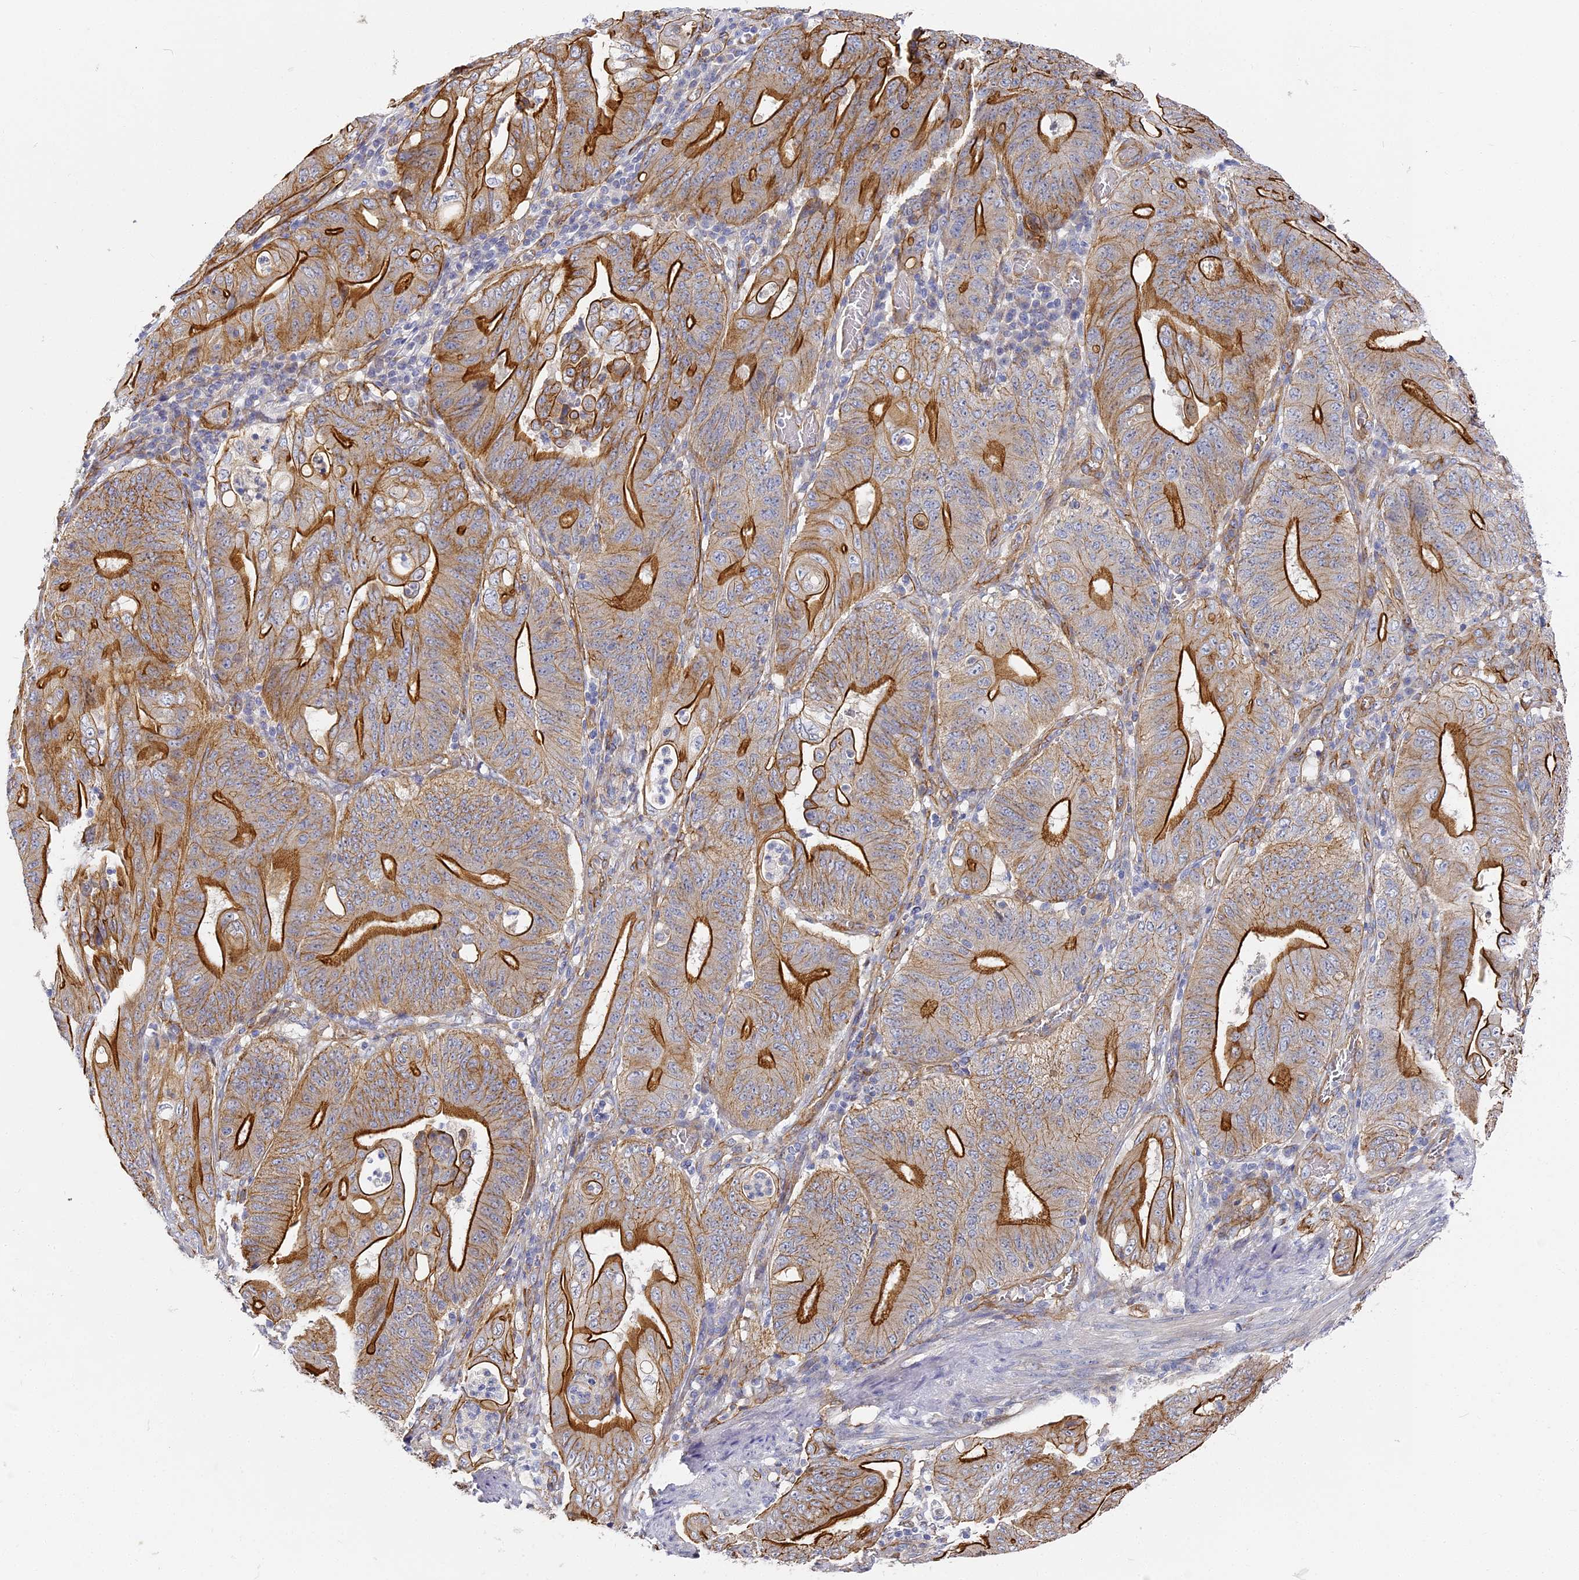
{"staining": {"intensity": "strong", "quantity": "25%-75%", "location": "cytoplasmic/membranous"}, "tissue": "stomach cancer", "cell_type": "Tumor cells", "image_type": "cancer", "snomed": [{"axis": "morphology", "description": "Adenocarcinoma, NOS"}, {"axis": "topography", "description": "Stomach"}], "caption": "The histopathology image reveals a brown stain indicating the presence of a protein in the cytoplasmic/membranous of tumor cells in stomach cancer (adenocarcinoma).", "gene": "CCDC30", "patient": {"sex": "female", "age": 73}}